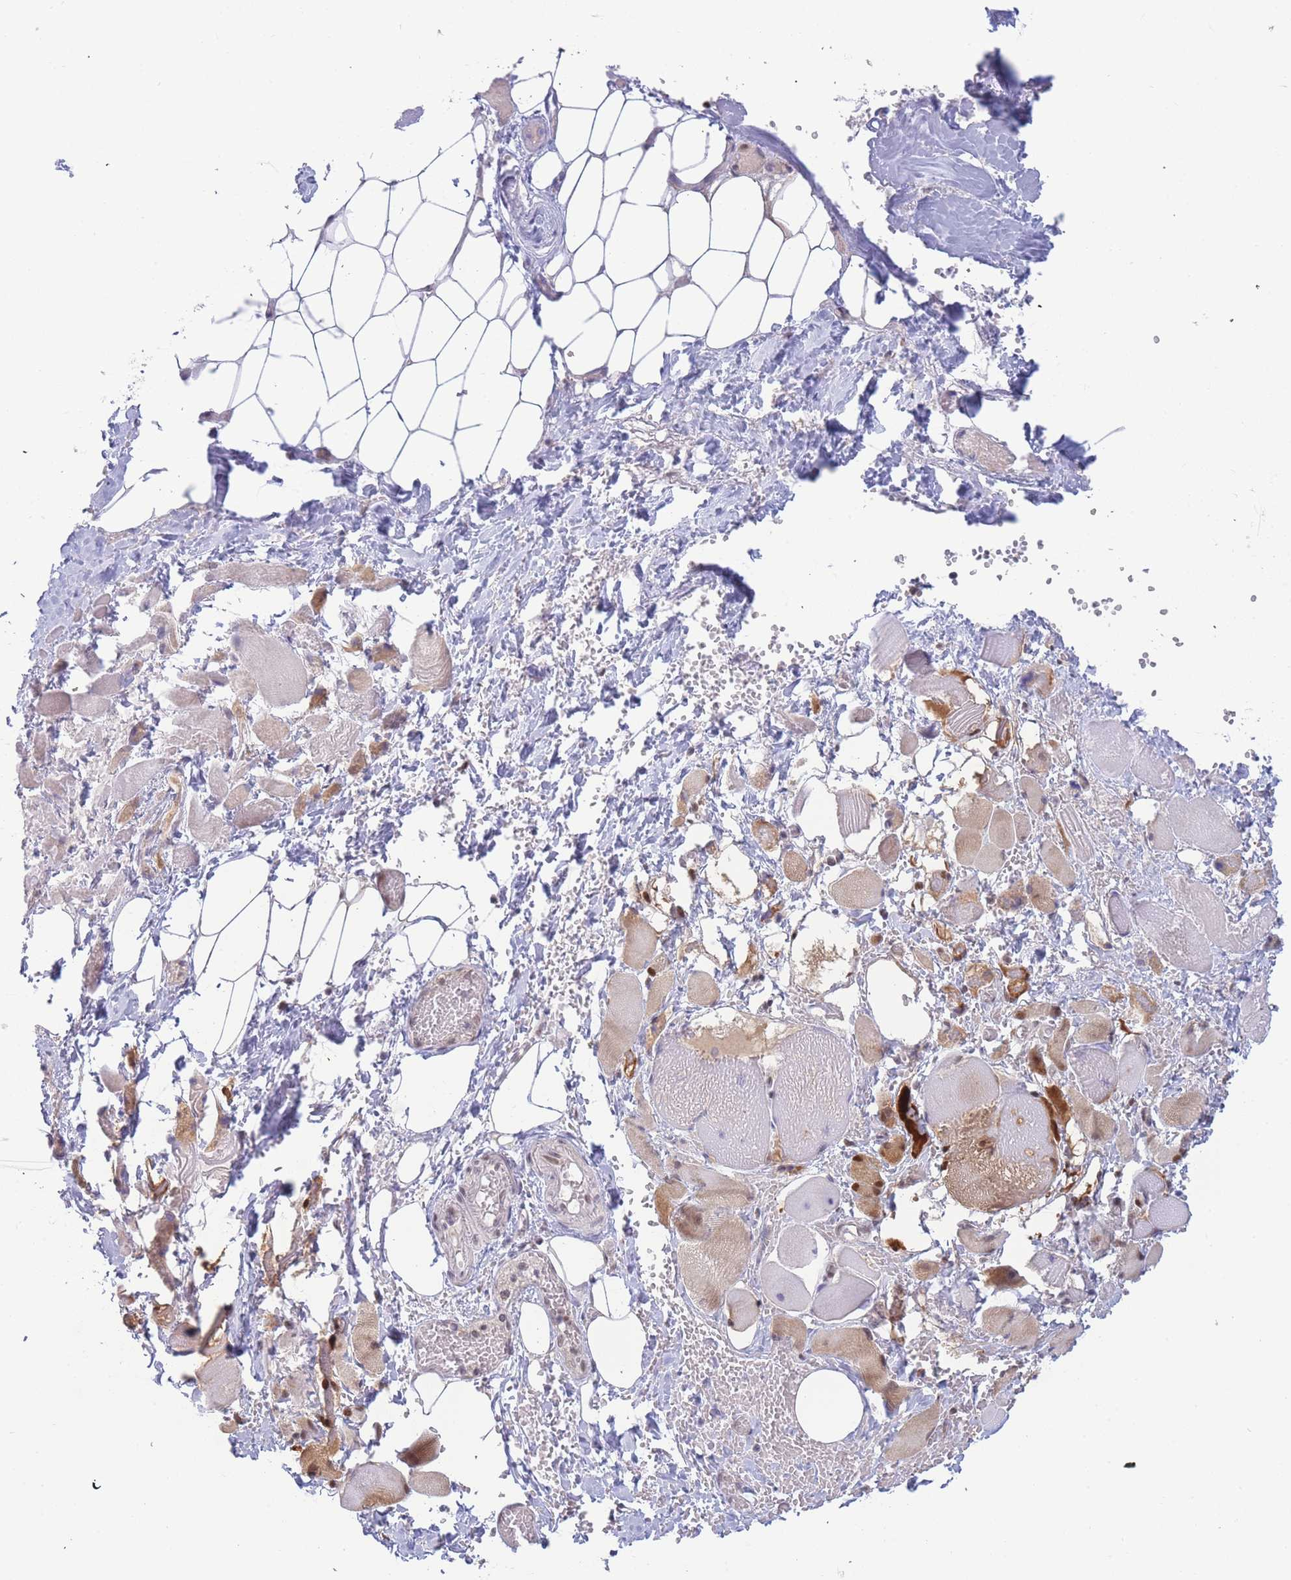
{"staining": {"intensity": "moderate", "quantity": ">75%", "location": "cytoplasmic/membranous"}, "tissue": "skeletal muscle", "cell_type": "Myocytes", "image_type": "normal", "snomed": [{"axis": "morphology", "description": "Normal tissue, NOS"}, {"axis": "morphology", "description": "Basal cell carcinoma"}, {"axis": "topography", "description": "Skeletal muscle"}], "caption": "High-power microscopy captured an immunohistochemistry (IHC) histopathology image of benign skeletal muscle, revealing moderate cytoplasmic/membranous staining in approximately >75% of myocytes. (Stains: DAB in brown, nuclei in blue, Microscopy: brightfield microscopy at high magnification).", "gene": "DEAF1", "patient": {"sex": "female", "age": 64}}